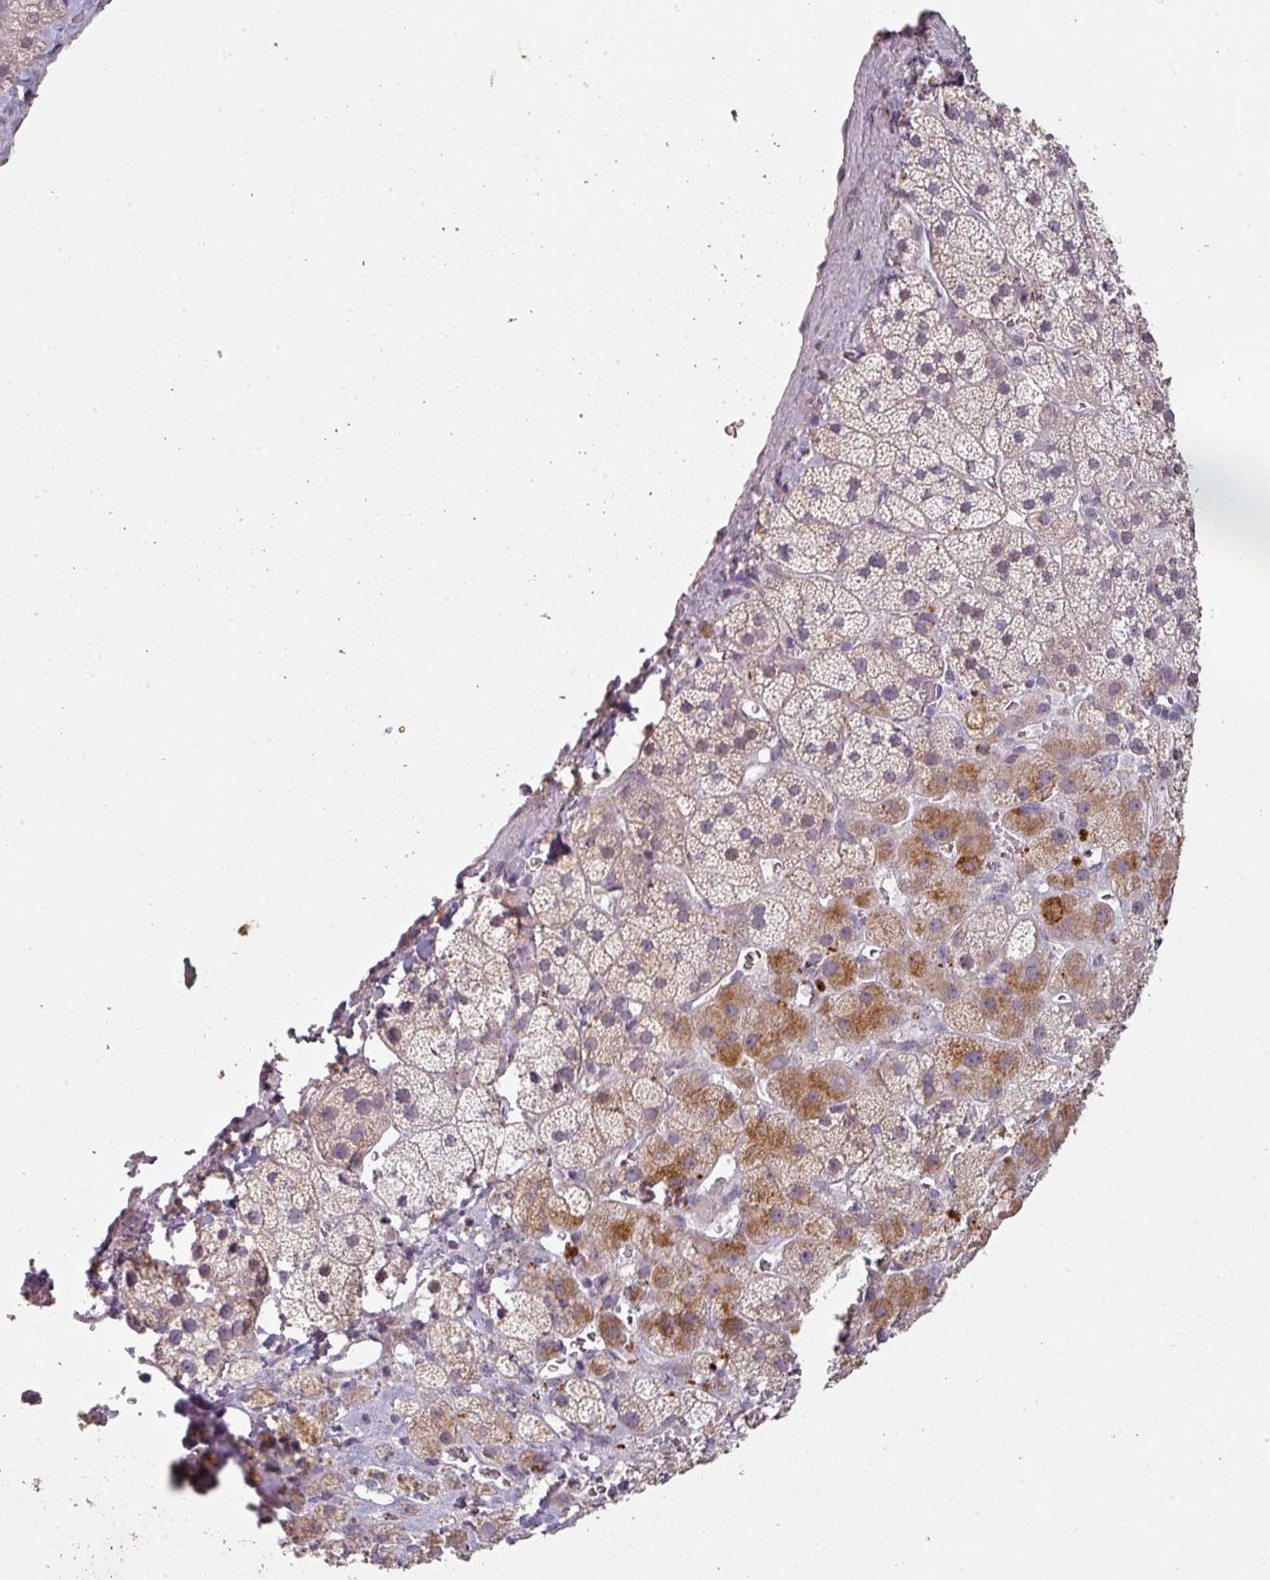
{"staining": {"intensity": "moderate", "quantity": "25%-75%", "location": "cytoplasmic/membranous"}, "tissue": "adrenal gland", "cell_type": "Glandular cells", "image_type": "normal", "snomed": [{"axis": "morphology", "description": "Normal tissue, NOS"}, {"axis": "topography", "description": "Adrenal gland"}], "caption": "Immunohistochemical staining of normal adrenal gland displays medium levels of moderate cytoplasmic/membranous expression in approximately 25%-75% of glandular cells. (DAB (3,3'-diaminobenzidine) IHC, brown staining for protein, blue staining for nuclei).", "gene": "LYPLA1", "patient": {"sex": "male", "age": 57}}